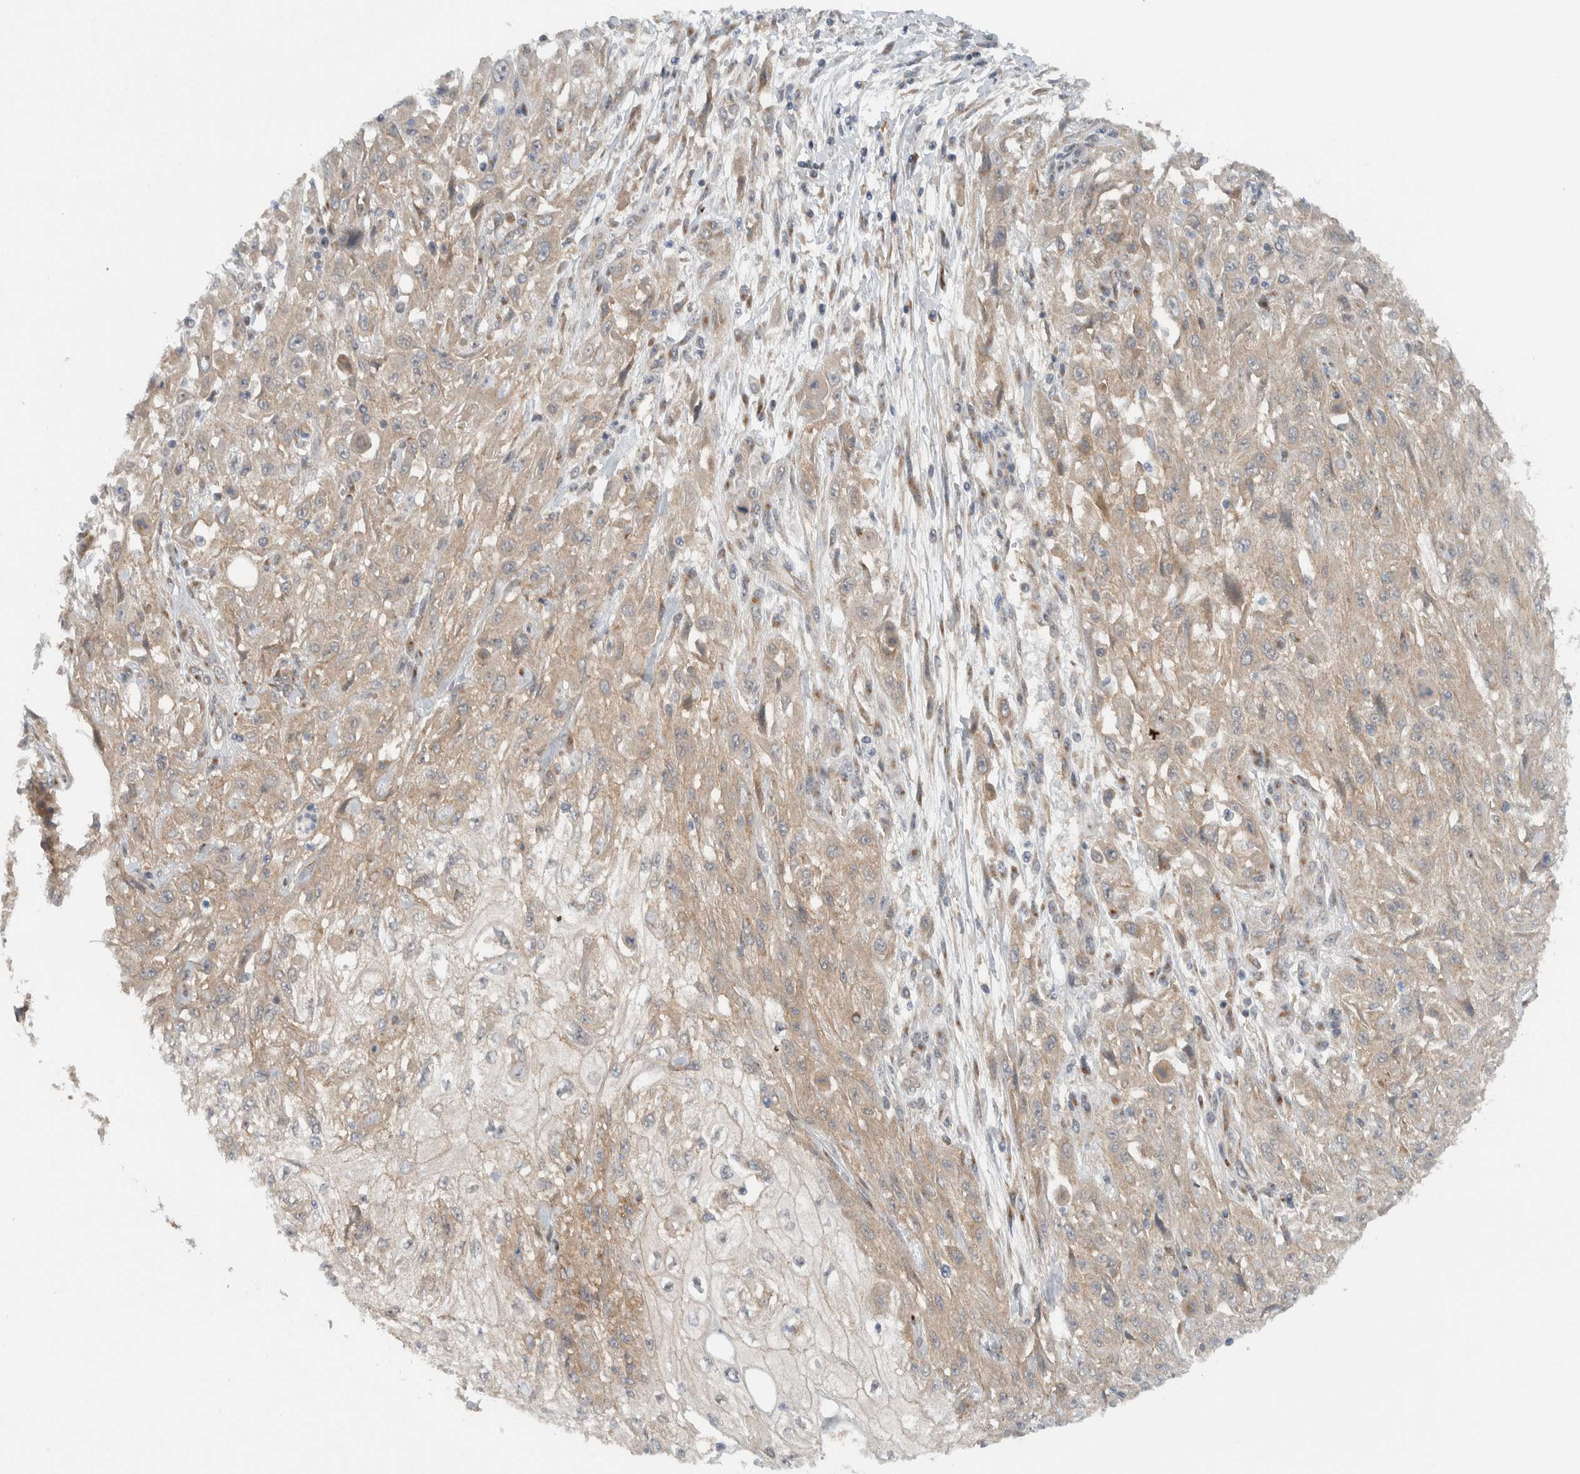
{"staining": {"intensity": "weak", "quantity": ">75%", "location": "cytoplasmic/membranous"}, "tissue": "skin cancer", "cell_type": "Tumor cells", "image_type": "cancer", "snomed": [{"axis": "morphology", "description": "Squamous cell carcinoma, NOS"}, {"axis": "morphology", "description": "Squamous cell carcinoma, metastatic, NOS"}, {"axis": "topography", "description": "Skin"}, {"axis": "topography", "description": "Lymph node"}], "caption": "DAB (3,3'-diaminobenzidine) immunohistochemical staining of skin cancer shows weak cytoplasmic/membranous protein staining in about >75% of tumor cells. The protein is stained brown, and the nuclei are stained in blue (DAB (3,3'-diaminobenzidine) IHC with brightfield microscopy, high magnification).", "gene": "RERE", "patient": {"sex": "male", "age": 75}}